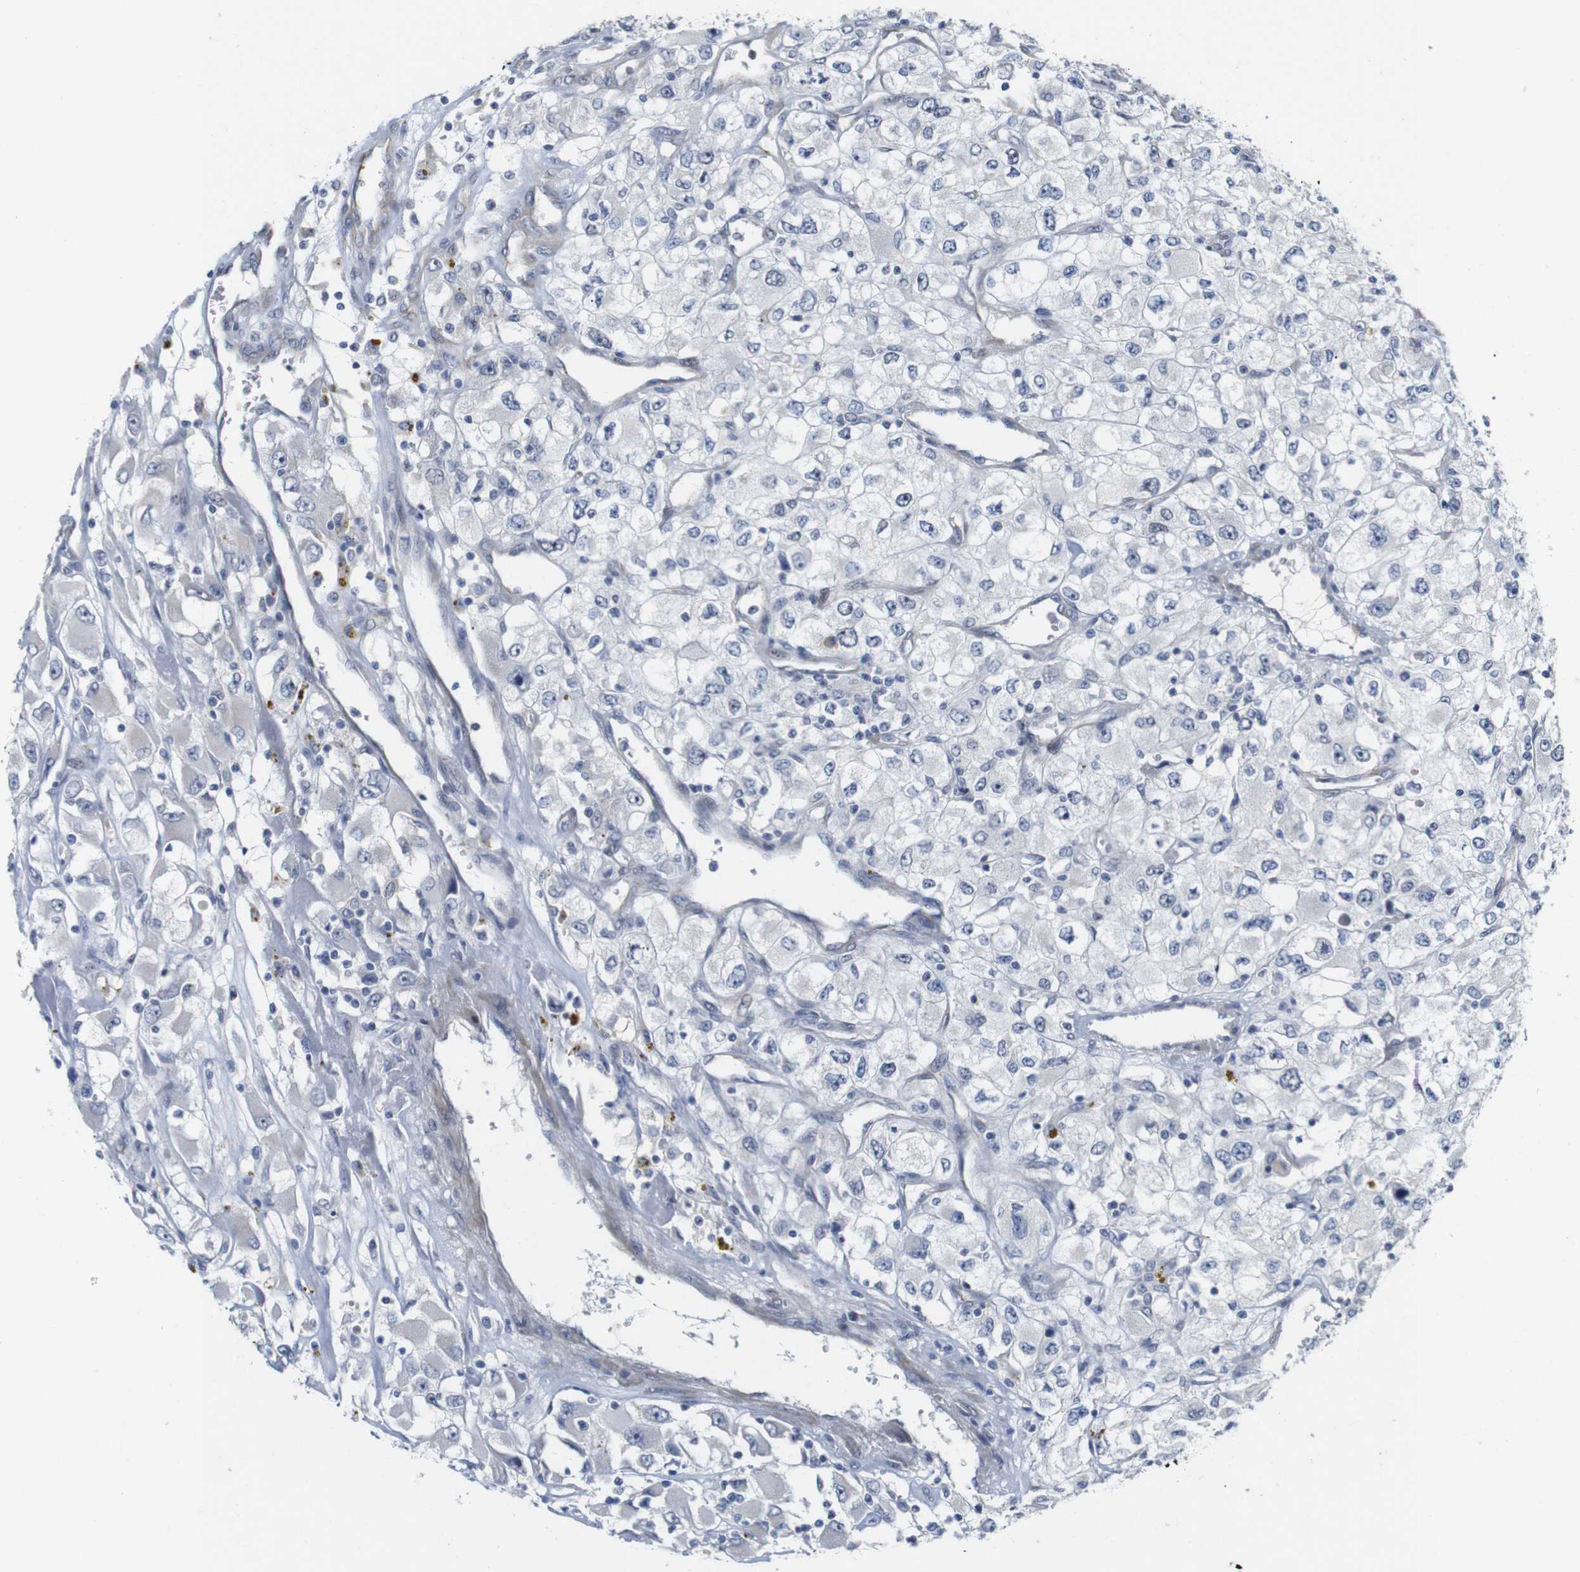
{"staining": {"intensity": "negative", "quantity": "none", "location": "none"}, "tissue": "renal cancer", "cell_type": "Tumor cells", "image_type": "cancer", "snomed": [{"axis": "morphology", "description": "Adenocarcinoma, NOS"}, {"axis": "topography", "description": "Kidney"}], "caption": "A photomicrograph of human renal cancer (adenocarcinoma) is negative for staining in tumor cells.", "gene": "CYB561", "patient": {"sex": "female", "age": 52}}